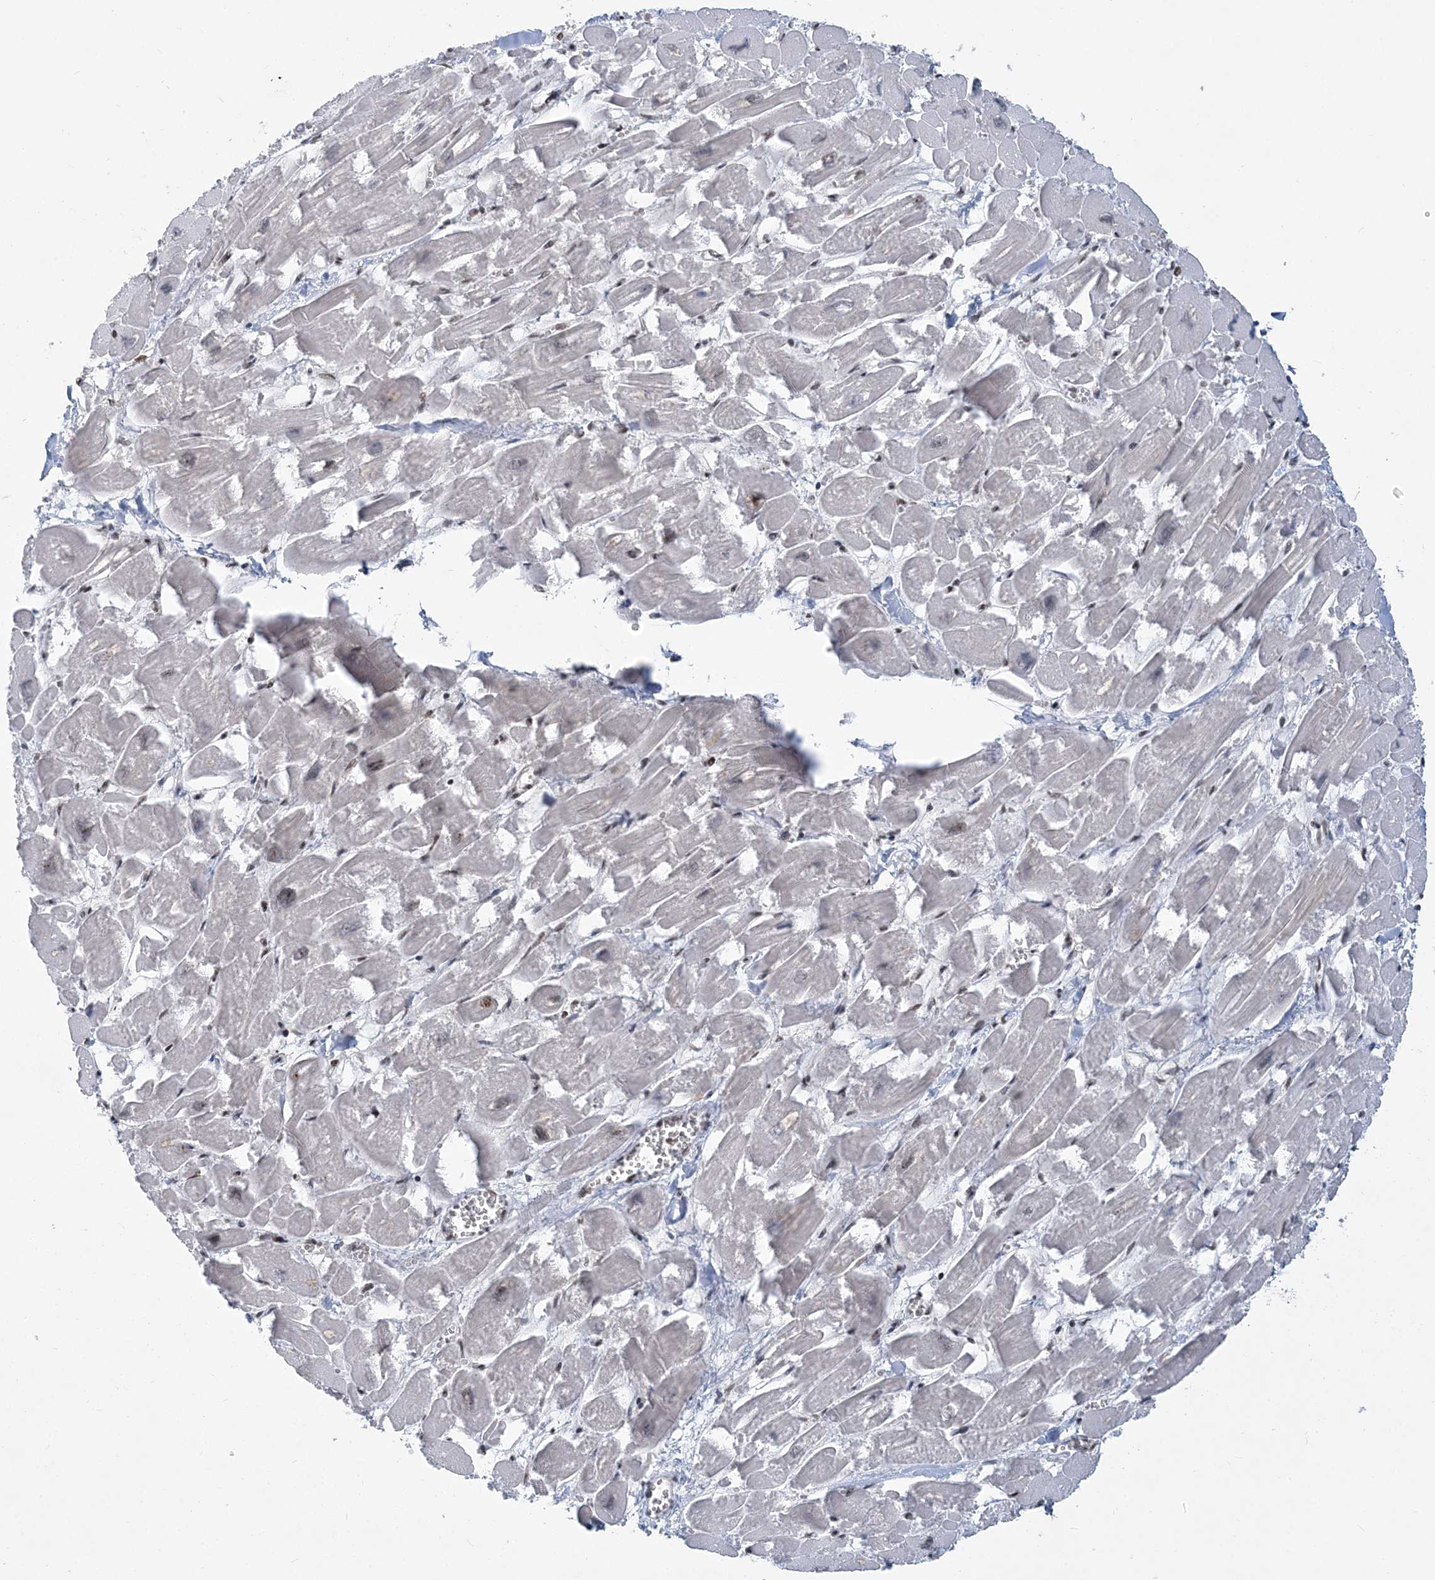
{"staining": {"intensity": "weak", "quantity": "25%-75%", "location": "nuclear"}, "tissue": "heart muscle", "cell_type": "Cardiomyocytes", "image_type": "normal", "snomed": [{"axis": "morphology", "description": "Normal tissue, NOS"}, {"axis": "topography", "description": "Heart"}], "caption": "Brown immunohistochemical staining in benign human heart muscle reveals weak nuclear staining in approximately 25%-75% of cardiomyocytes. The protein of interest is stained brown, and the nuclei are stained in blue (DAB (3,3'-diaminobenzidine) IHC with brightfield microscopy, high magnification).", "gene": "PLRG1", "patient": {"sex": "male", "age": 54}}